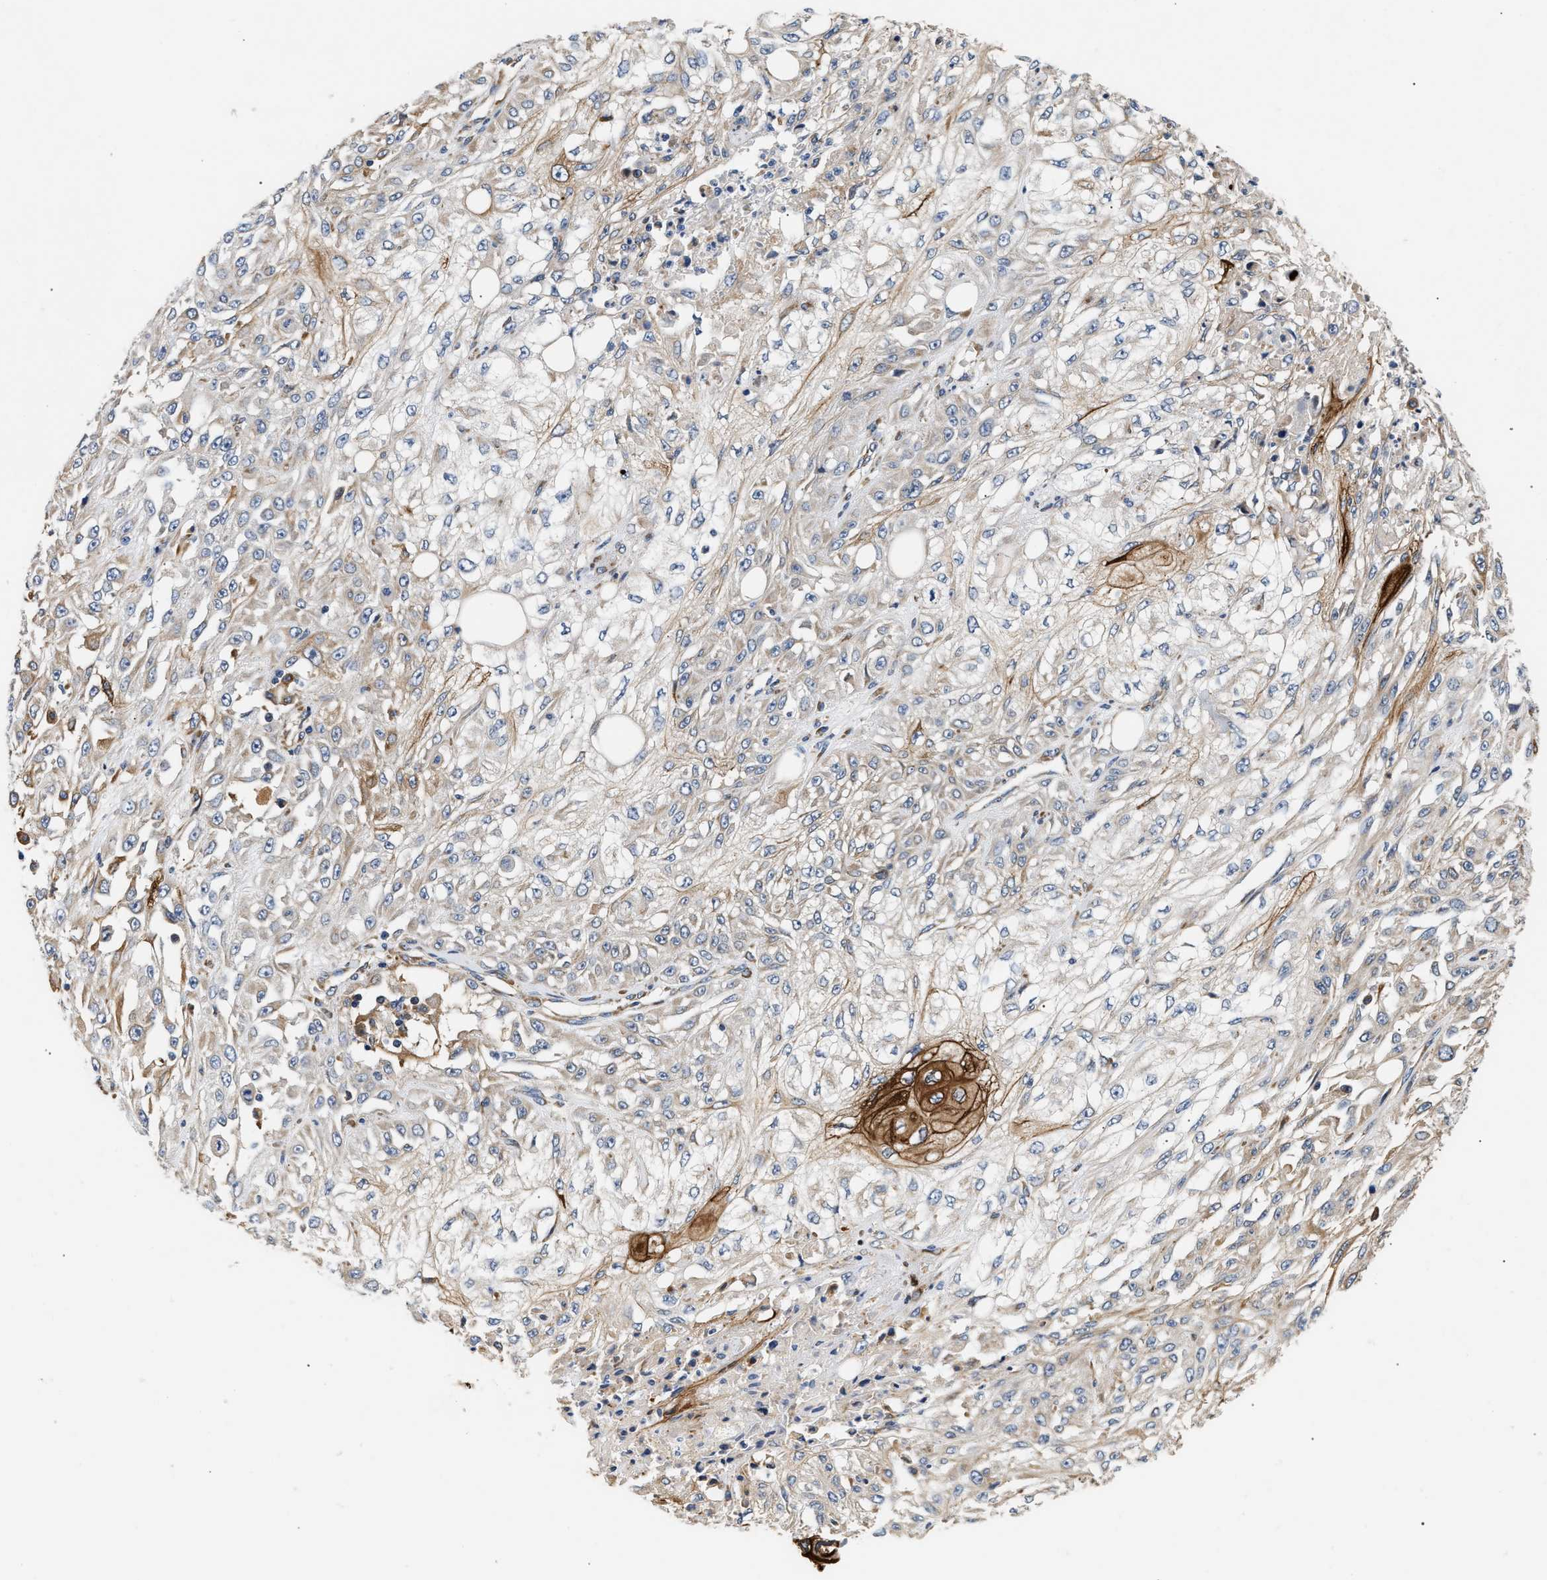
{"staining": {"intensity": "strong", "quantity": "<25%", "location": "cytoplasmic/membranous"}, "tissue": "skin cancer", "cell_type": "Tumor cells", "image_type": "cancer", "snomed": [{"axis": "morphology", "description": "Squamous cell carcinoma, NOS"}, {"axis": "morphology", "description": "Squamous cell carcinoma, metastatic, NOS"}, {"axis": "topography", "description": "Skin"}, {"axis": "topography", "description": "Lymph node"}], "caption": "A photomicrograph showing strong cytoplasmic/membranous positivity in about <25% of tumor cells in squamous cell carcinoma (skin), as visualized by brown immunohistochemical staining.", "gene": "IFT74", "patient": {"sex": "male", "age": 75}}